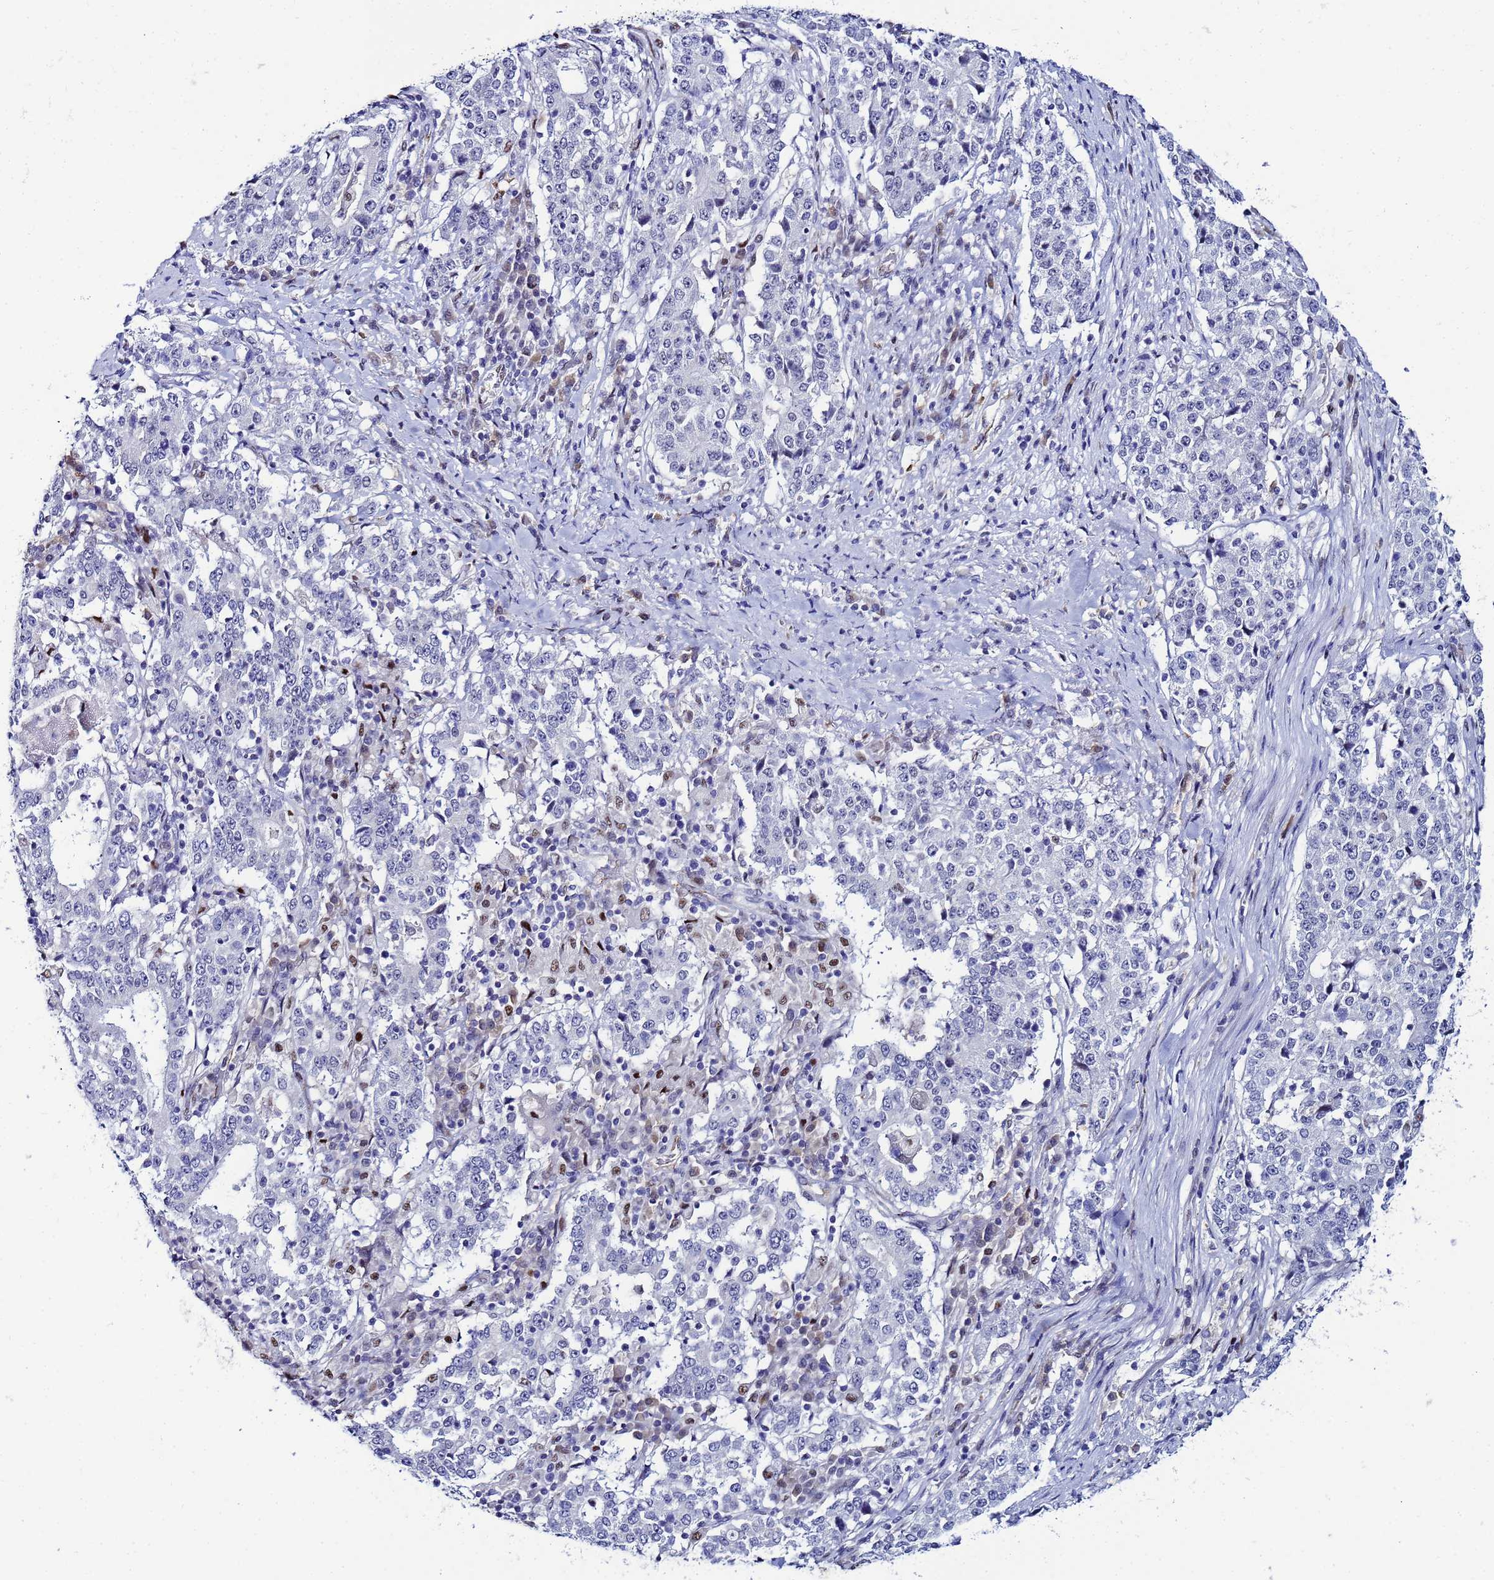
{"staining": {"intensity": "negative", "quantity": "none", "location": "none"}, "tissue": "stomach cancer", "cell_type": "Tumor cells", "image_type": "cancer", "snomed": [{"axis": "morphology", "description": "Adenocarcinoma, NOS"}, {"axis": "topography", "description": "Stomach"}], "caption": "Immunohistochemistry micrograph of neoplastic tissue: human adenocarcinoma (stomach) stained with DAB displays no significant protein positivity in tumor cells.", "gene": "SLC25A37", "patient": {"sex": "male", "age": 59}}